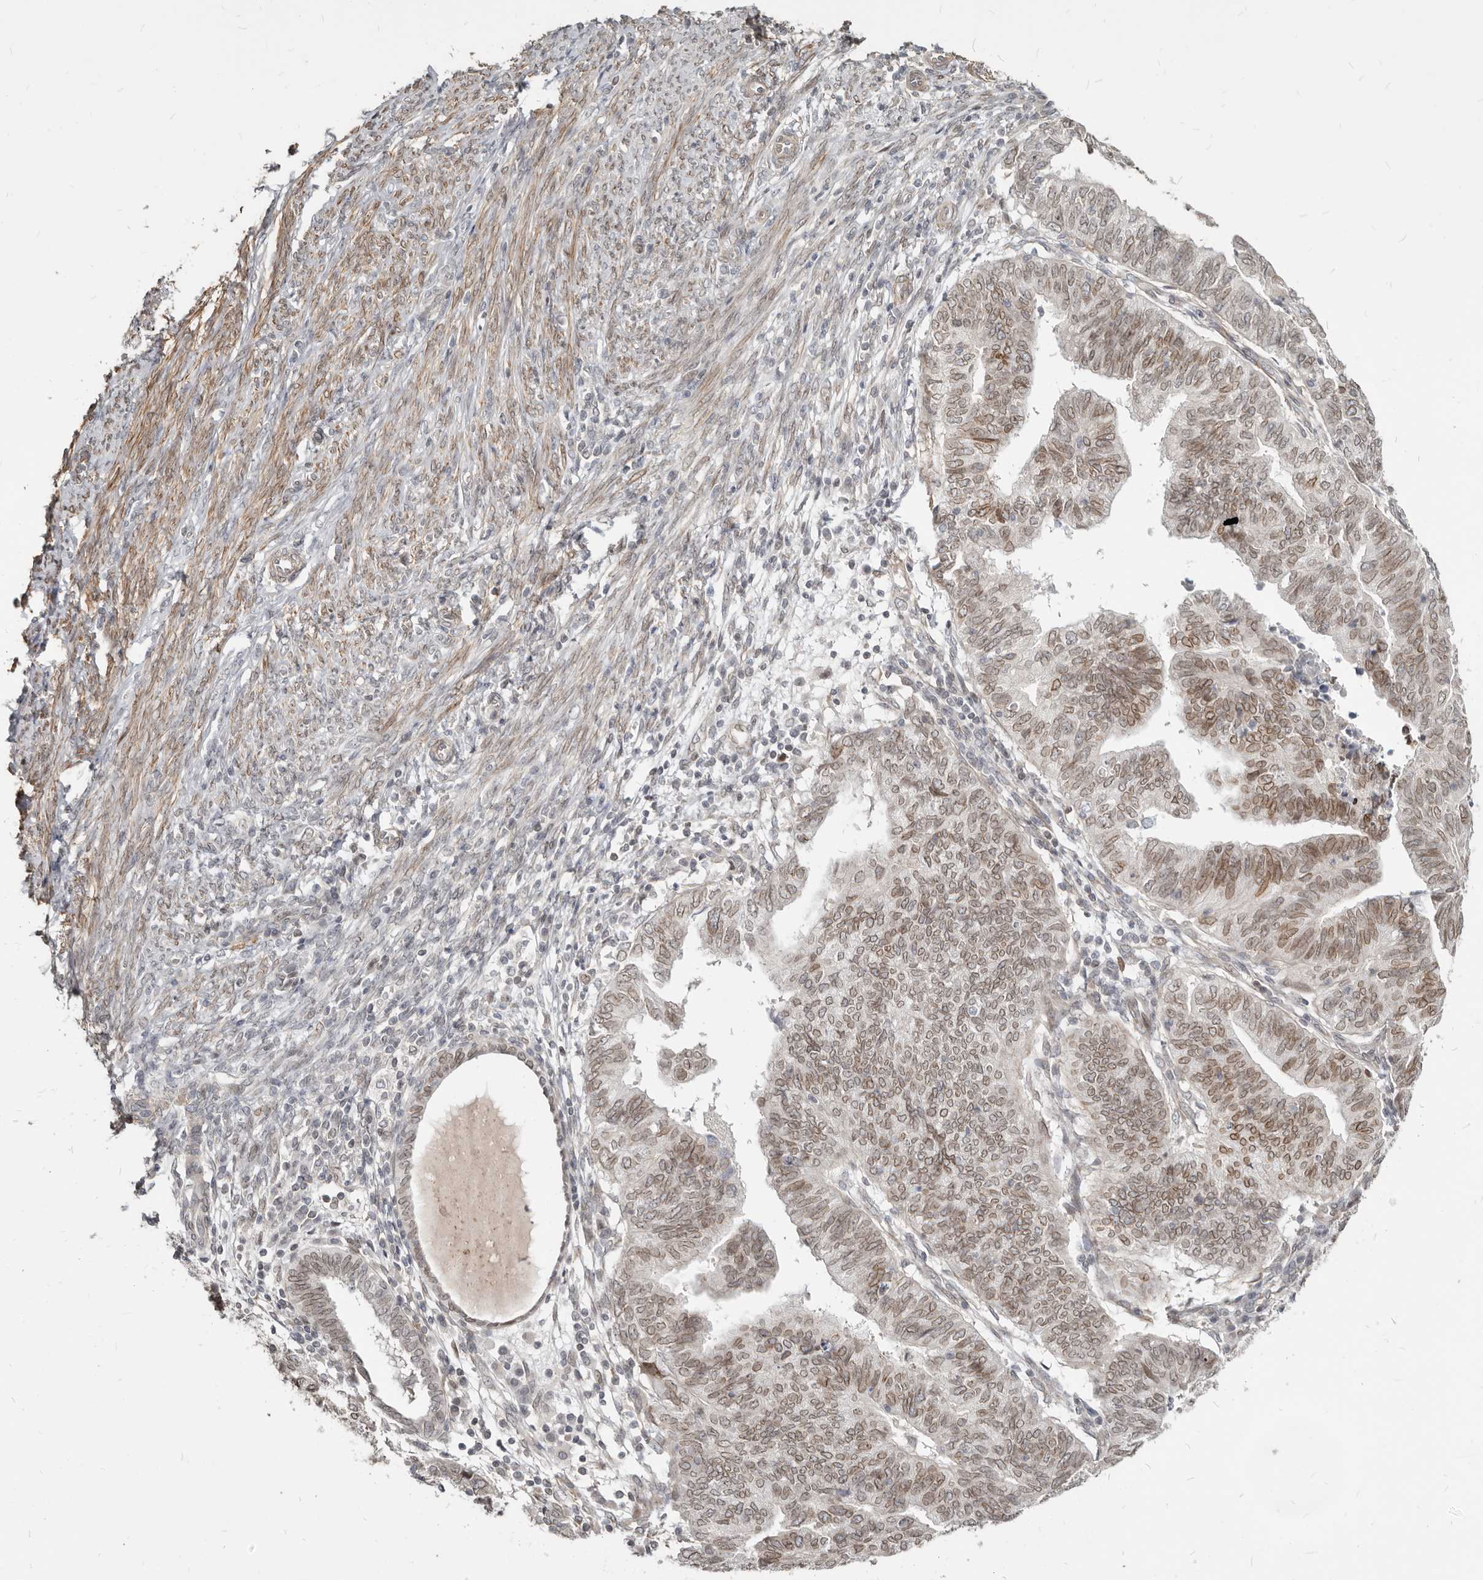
{"staining": {"intensity": "moderate", "quantity": "25%-75%", "location": "cytoplasmic/membranous,nuclear"}, "tissue": "endometrial cancer", "cell_type": "Tumor cells", "image_type": "cancer", "snomed": [{"axis": "morphology", "description": "Adenocarcinoma, NOS"}, {"axis": "topography", "description": "Uterus"}], "caption": "Brown immunohistochemical staining in human adenocarcinoma (endometrial) reveals moderate cytoplasmic/membranous and nuclear expression in about 25%-75% of tumor cells.", "gene": "NUP153", "patient": {"sex": "female", "age": 77}}